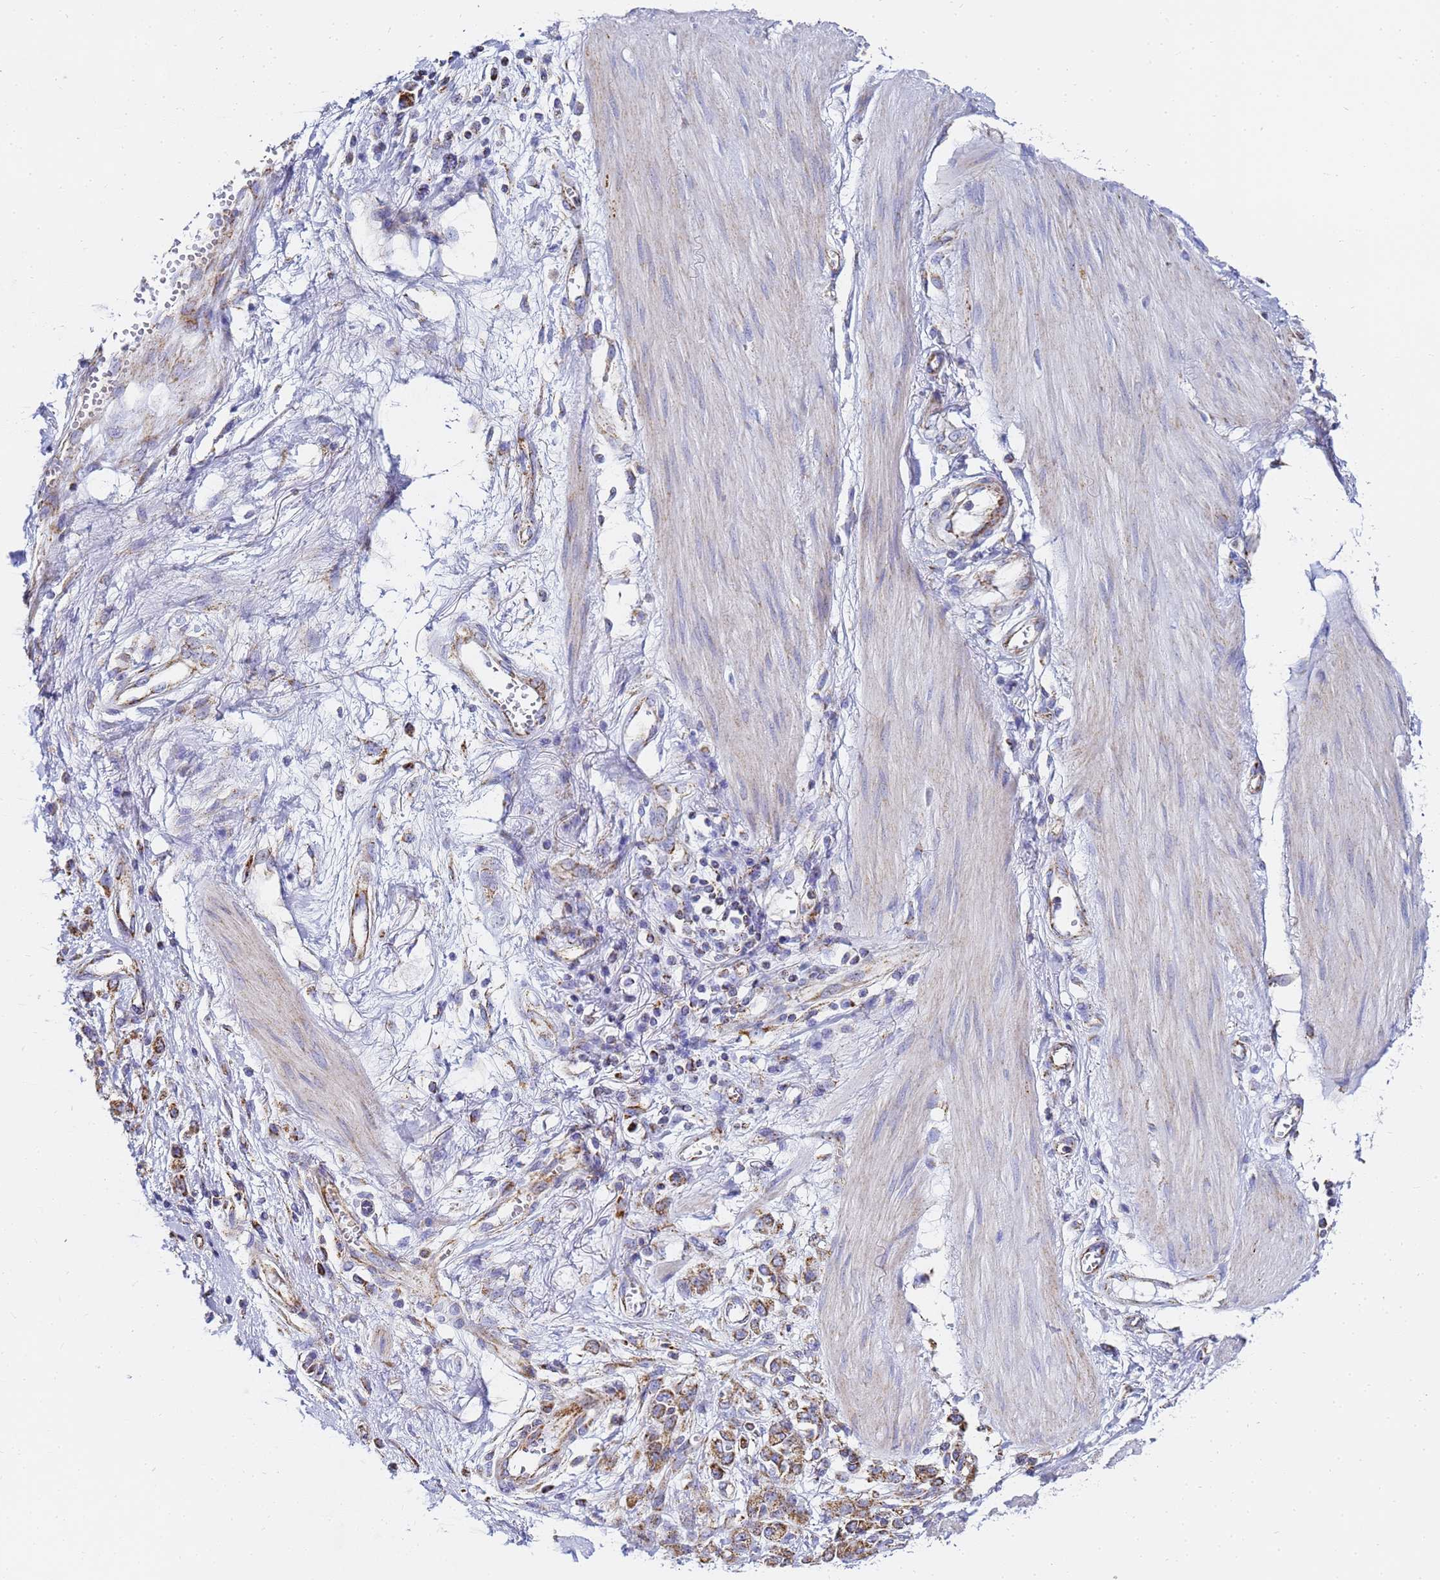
{"staining": {"intensity": "moderate", "quantity": ">75%", "location": "cytoplasmic/membranous"}, "tissue": "stomach cancer", "cell_type": "Tumor cells", "image_type": "cancer", "snomed": [{"axis": "morphology", "description": "Adenocarcinoma, NOS"}, {"axis": "topography", "description": "Stomach"}], "caption": "Protein expression analysis of human stomach adenocarcinoma reveals moderate cytoplasmic/membranous positivity in approximately >75% of tumor cells.", "gene": "CNIH4", "patient": {"sex": "female", "age": 76}}